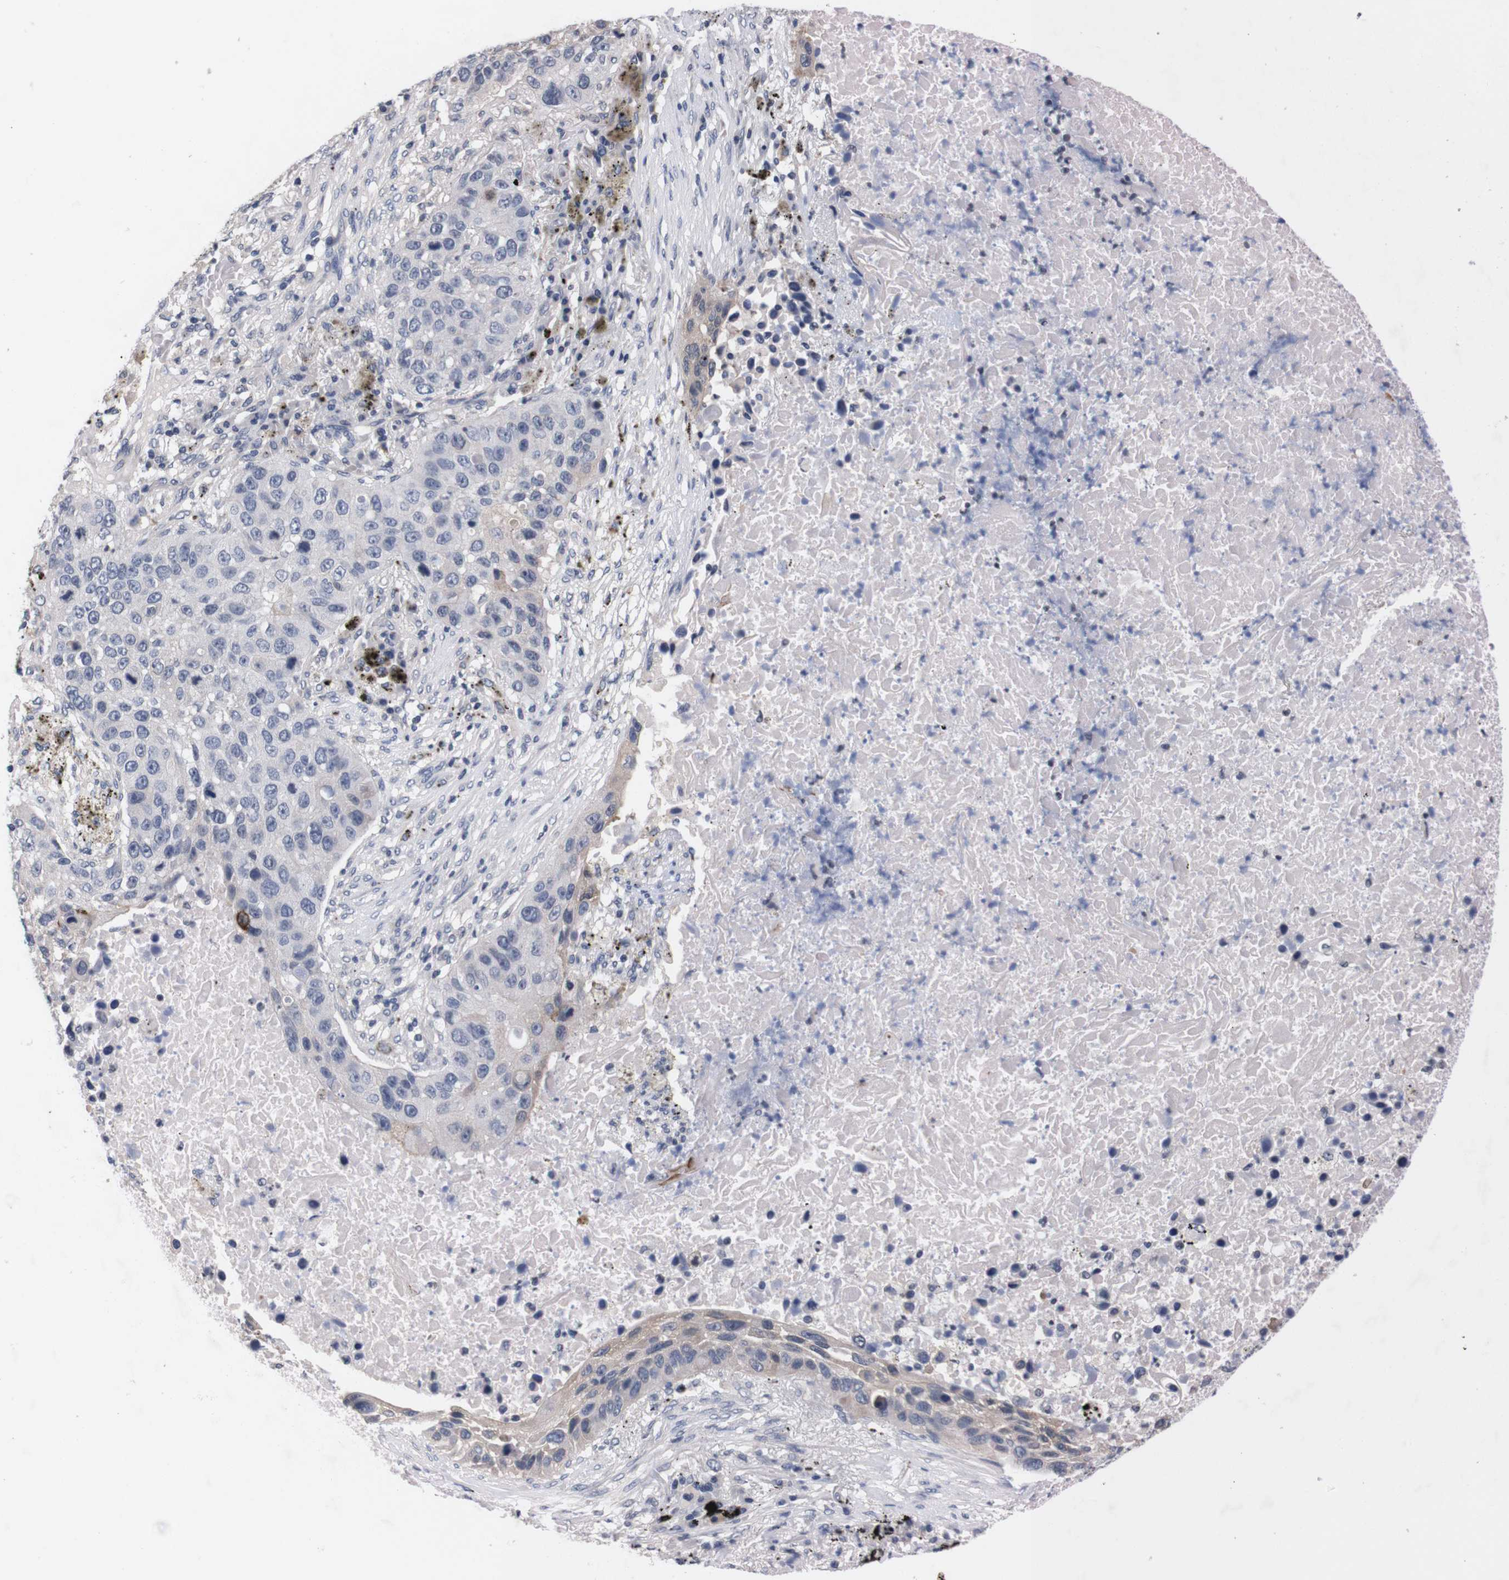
{"staining": {"intensity": "weak", "quantity": "<25%", "location": "cytoplasmic/membranous"}, "tissue": "lung cancer", "cell_type": "Tumor cells", "image_type": "cancer", "snomed": [{"axis": "morphology", "description": "Squamous cell carcinoma, NOS"}, {"axis": "topography", "description": "Lung"}], "caption": "Immunohistochemistry histopathology image of neoplastic tissue: human lung cancer stained with DAB reveals no significant protein positivity in tumor cells. (IHC, brightfield microscopy, high magnification).", "gene": "TNFRSF21", "patient": {"sex": "male", "age": 57}}